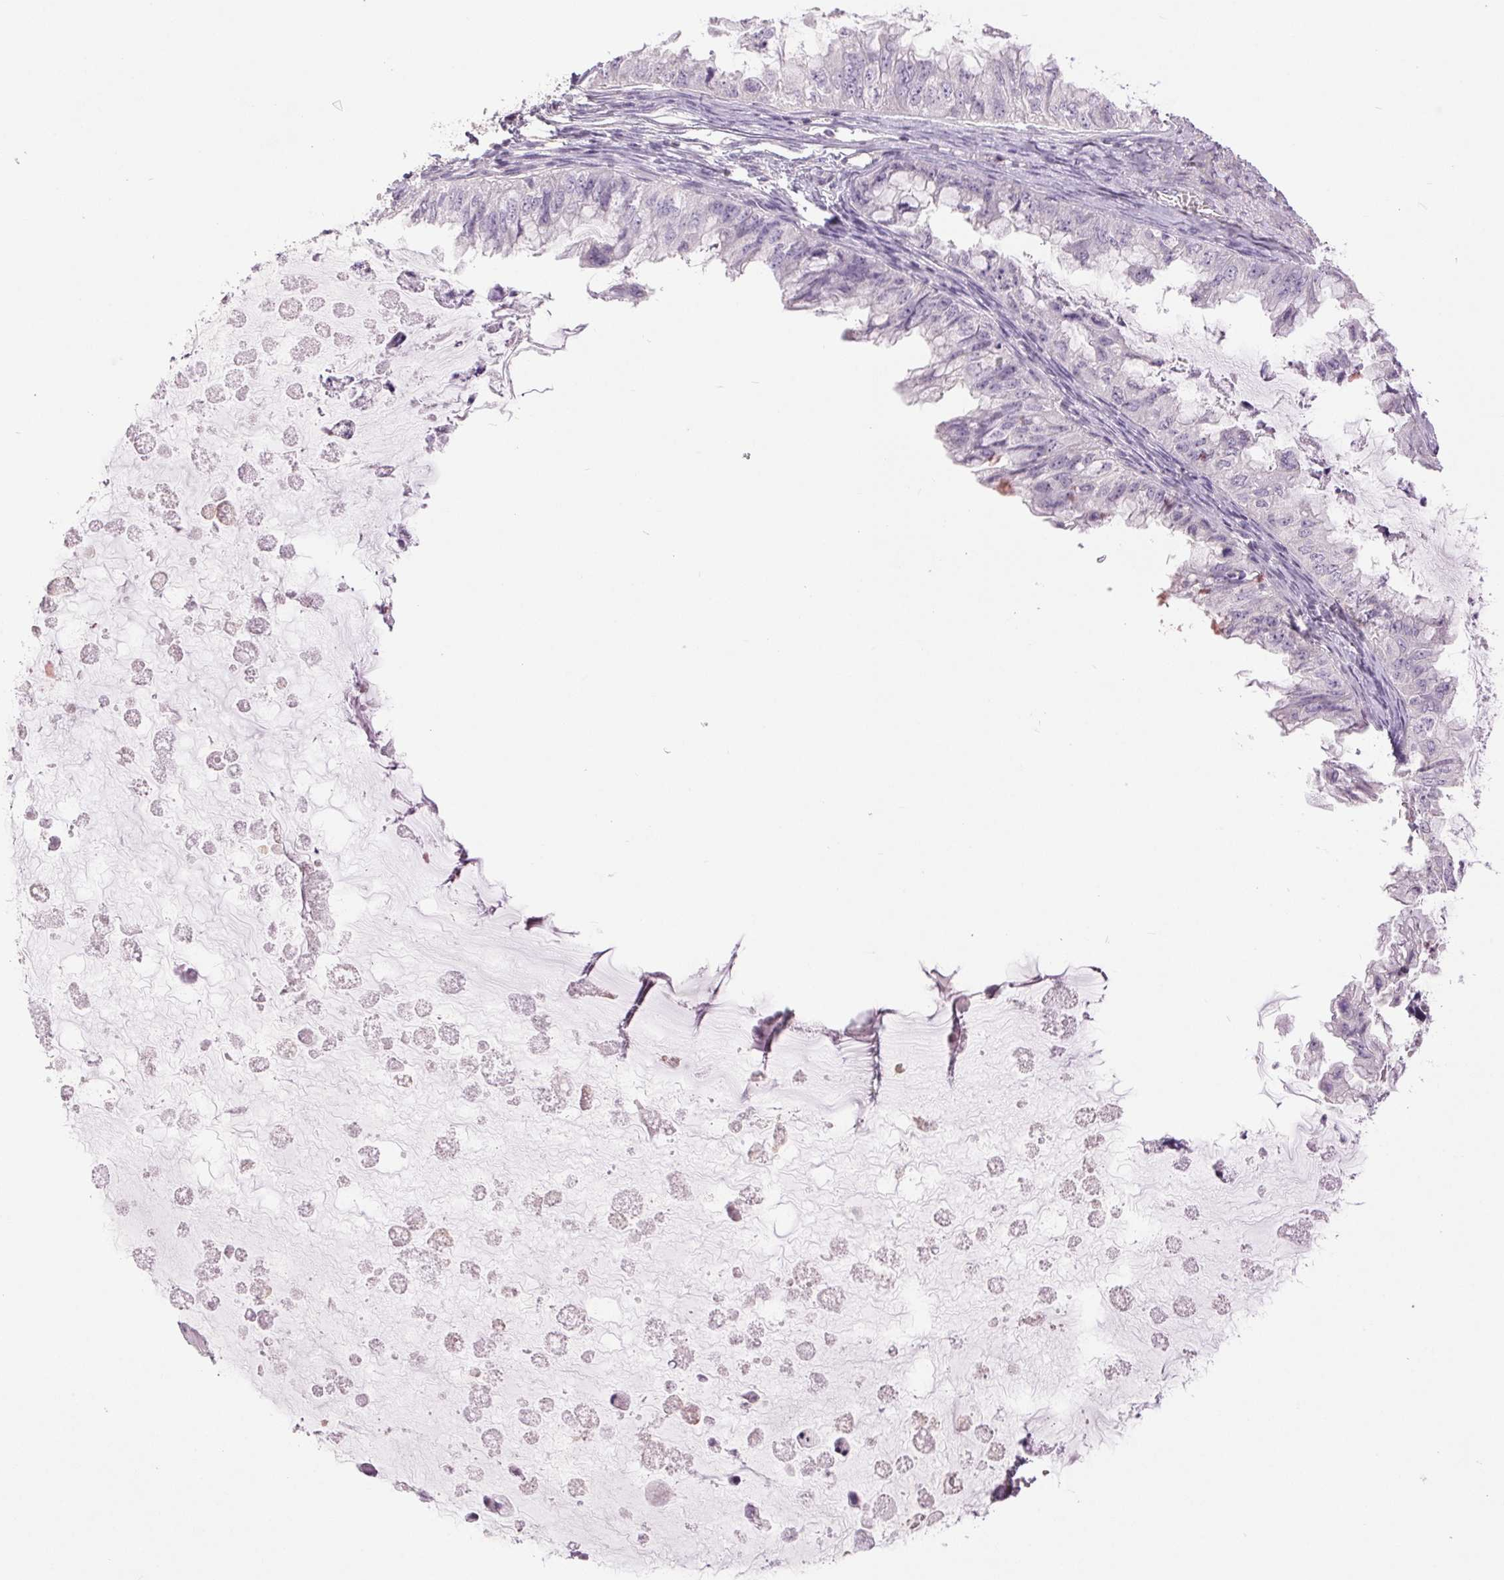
{"staining": {"intensity": "negative", "quantity": "none", "location": "none"}, "tissue": "ovarian cancer", "cell_type": "Tumor cells", "image_type": "cancer", "snomed": [{"axis": "morphology", "description": "Cystadenocarcinoma, mucinous, NOS"}, {"axis": "topography", "description": "Ovary"}], "caption": "Ovarian cancer was stained to show a protein in brown. There is no significant staining in tumor cells.", "gene": "FXYD4", "patient": {"sex": "female", "age": 72}}